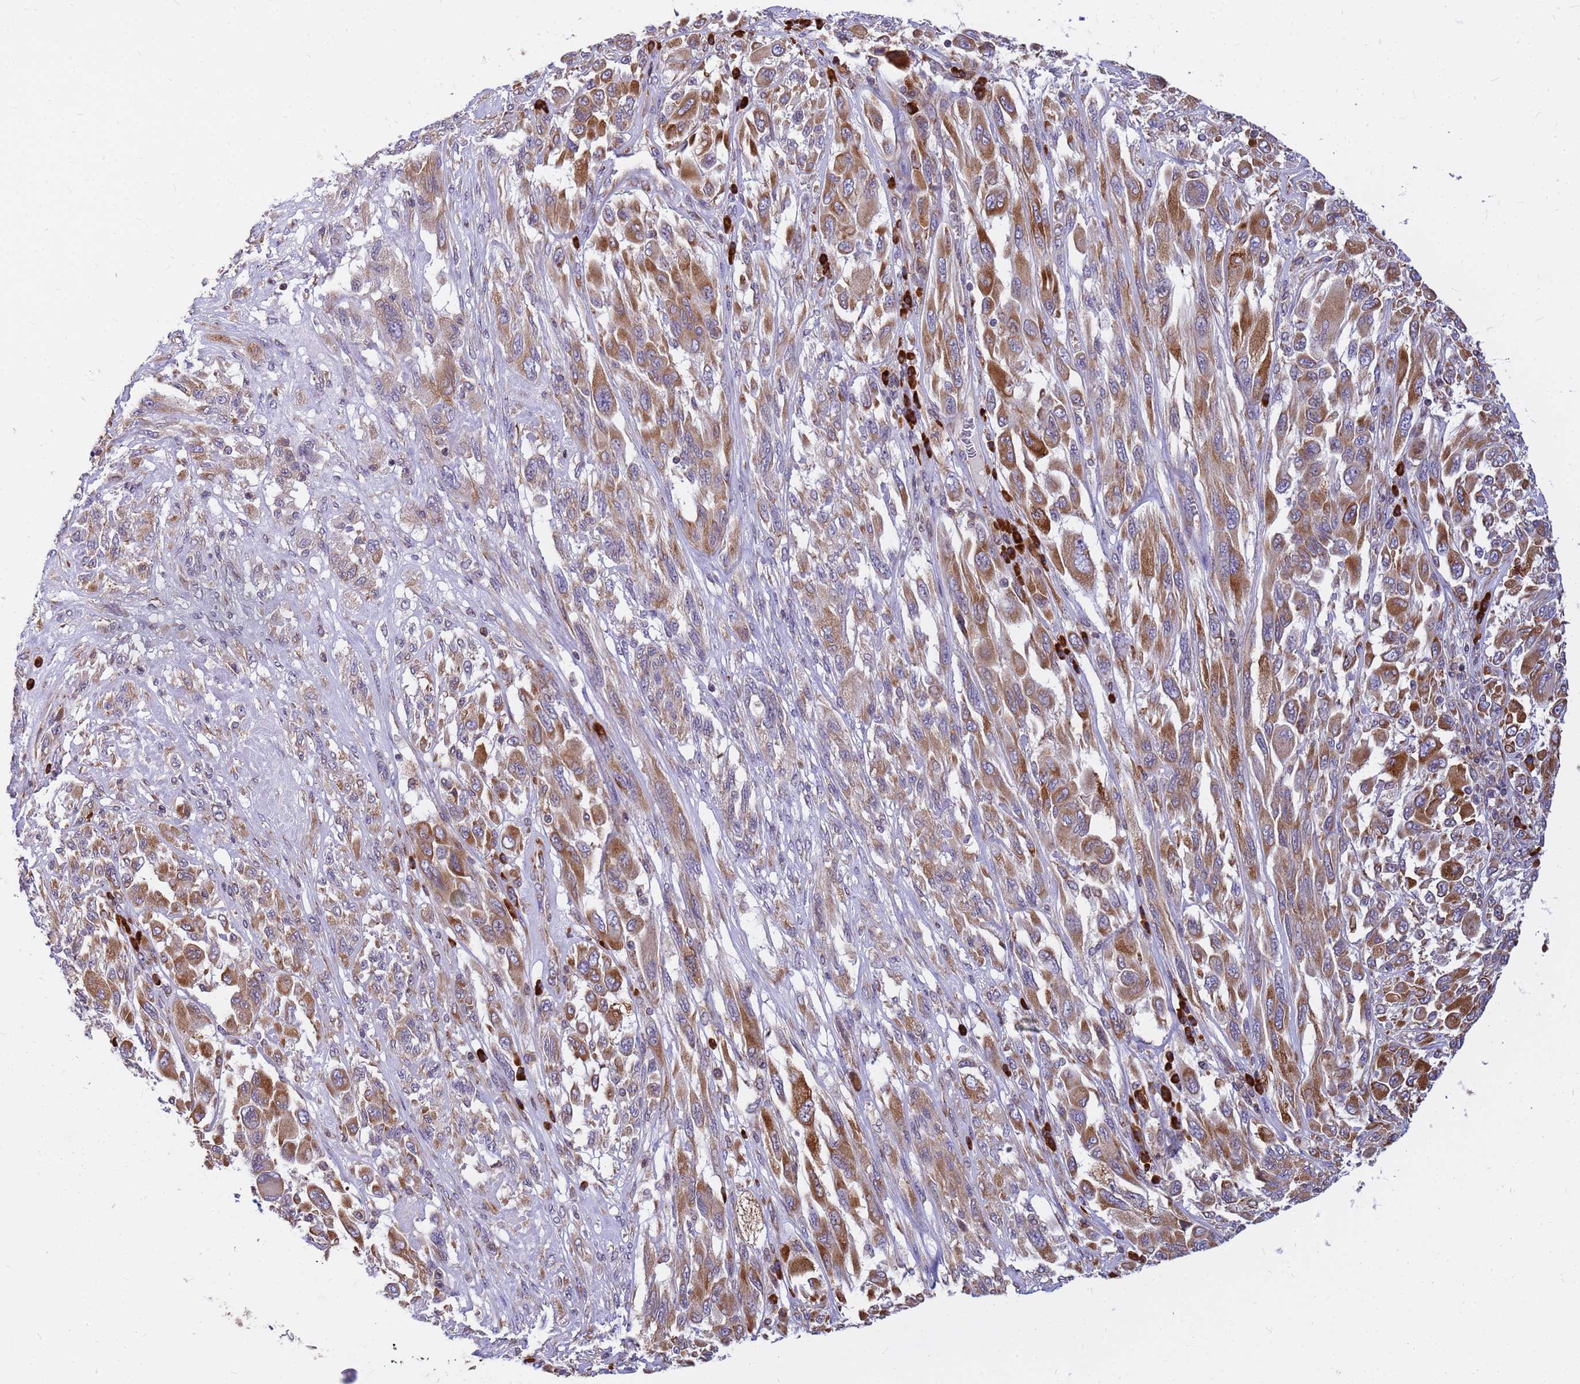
{"staining": {"intensity": "moderate", "quantity": ">75%", "location": "cytoplasmic/membranous"}, "tissue": "melanoma", "cell_type": "Tumor cells", "image_type": "cancer", "snomed": [{"axis": "morphology", "description": "Malignant melanoma, NOS"}, {"axis": "topography", "description": "Skin"}], "caption": "A micrograph showing moderate cytoplasmic/membranous staining in approximately >75% of tumor cells in malignant melanoma, as visualized by brown immunohistochemical staining.", "gene": "SSR4", "patient": {"sex": "female", "age": 91}}